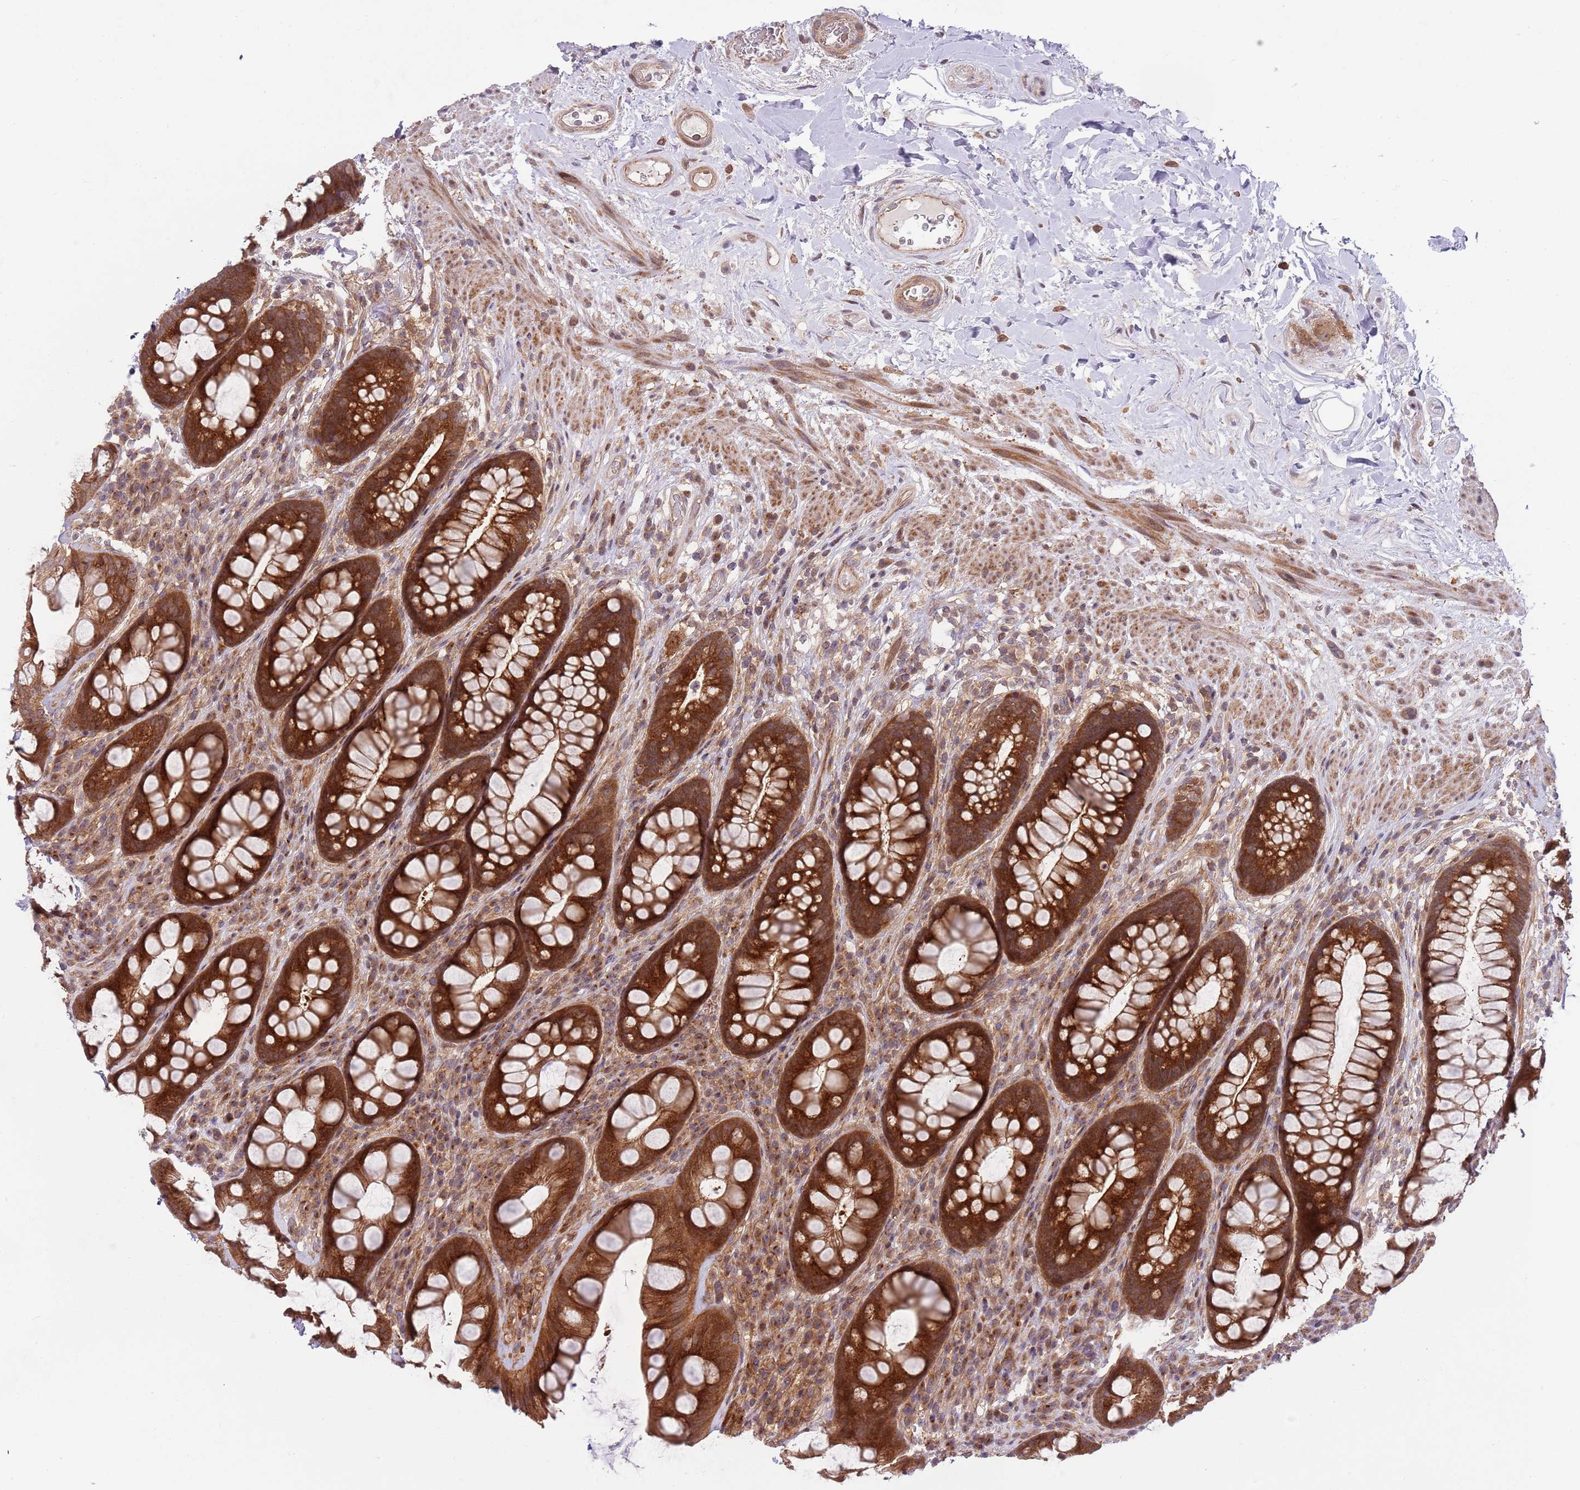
{"staining": {"intensity": "strong", "quantity": ">75%", "location": "cytoplasmic/membranous"}, "tissue": "rectum", "cell_type": "Glandular cells", "image_type": "normal", "snomed": [{"axis": "morphology", "description": "Normal tissue, NOS"}, {"axis": "topography", "description": "Rectum"}], "caption": "This histopathology image exhibits immunohistochemistry (IHC) staining of unremarkable human rectum, with high strong cytoplasmic/membranous expression in about >75% of glandular cells.", "gene": "GGA1", "patient": {"sex": "male", "age": 74}}